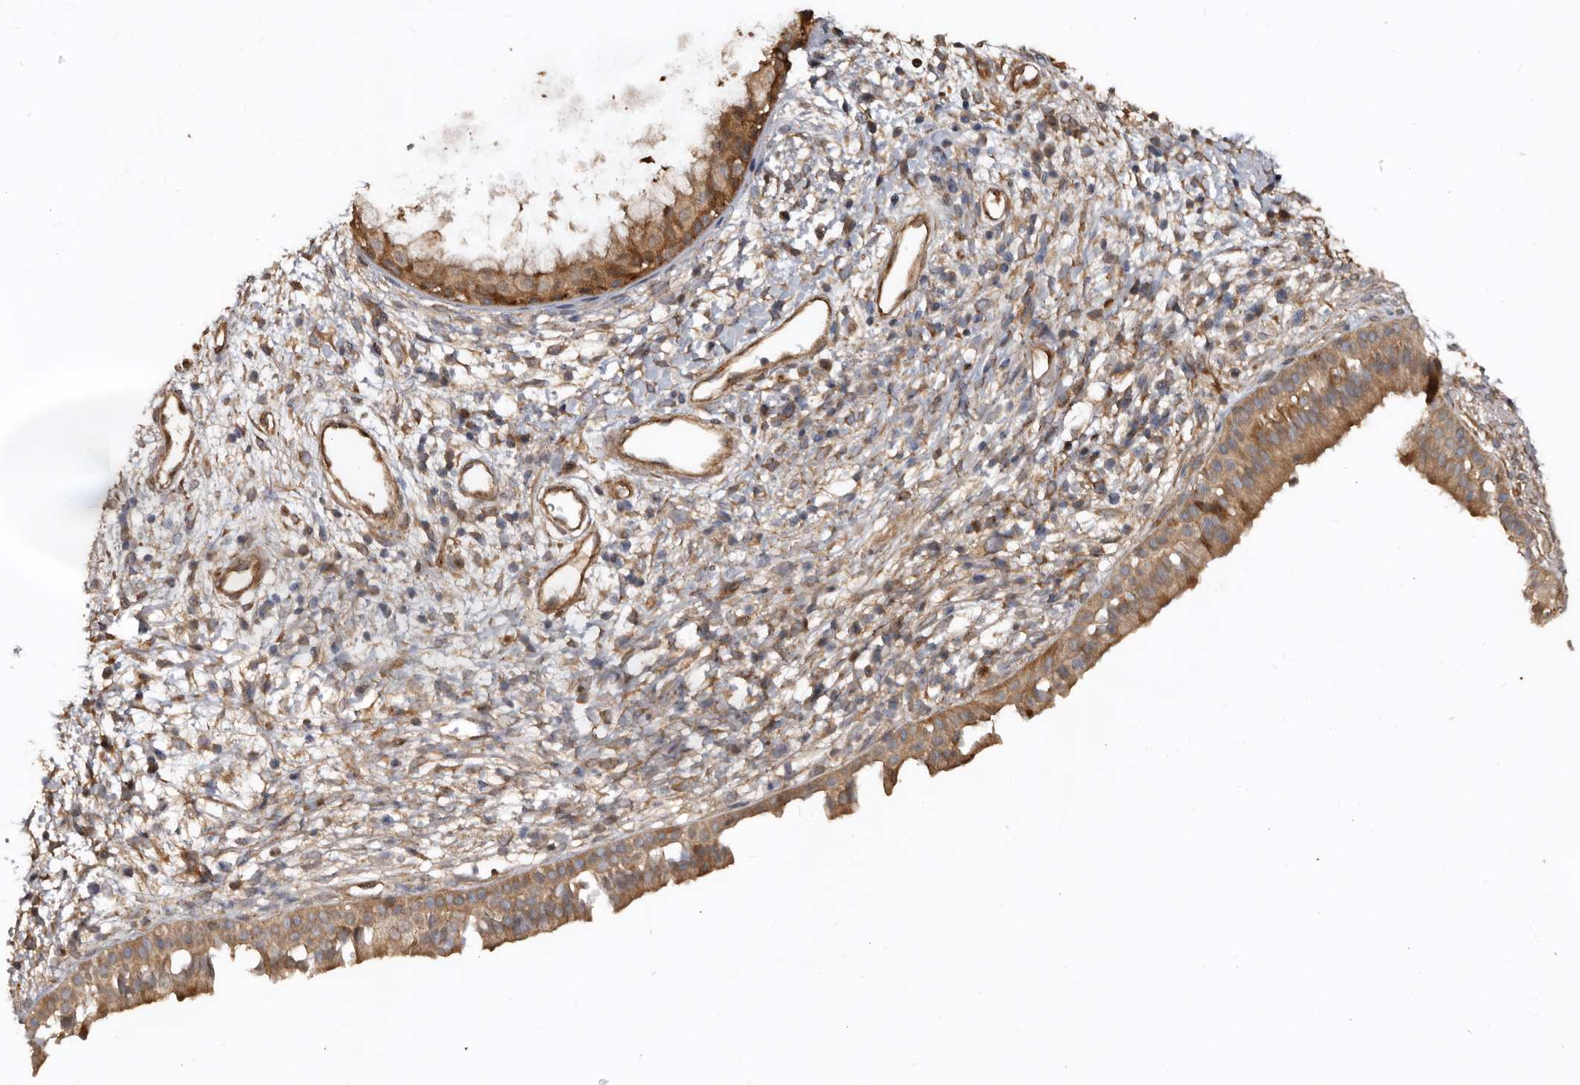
{"staining": {"intensity": "moderate", "quantity": ">75%", "location": "cytoplasmic/membranous"}, "tissue": "nasopharynx", "cell_type": "Respiratory epithelial cells", "image_type": "normal", "snomed": [{"axis": "morphology", "description": "Normal tissue, NOS"}, {"axis": "topography", "description": "Nasopharynx"}], "caption": "Brown immunohistochemical staining in unremarkable human nasopharynx shows moderate cytoplasmic/membranous expression in about >75% of respiratory epithelial cells.", "gene": "EXOC3L1", "patient": {"sex": "male", "age": 22}}